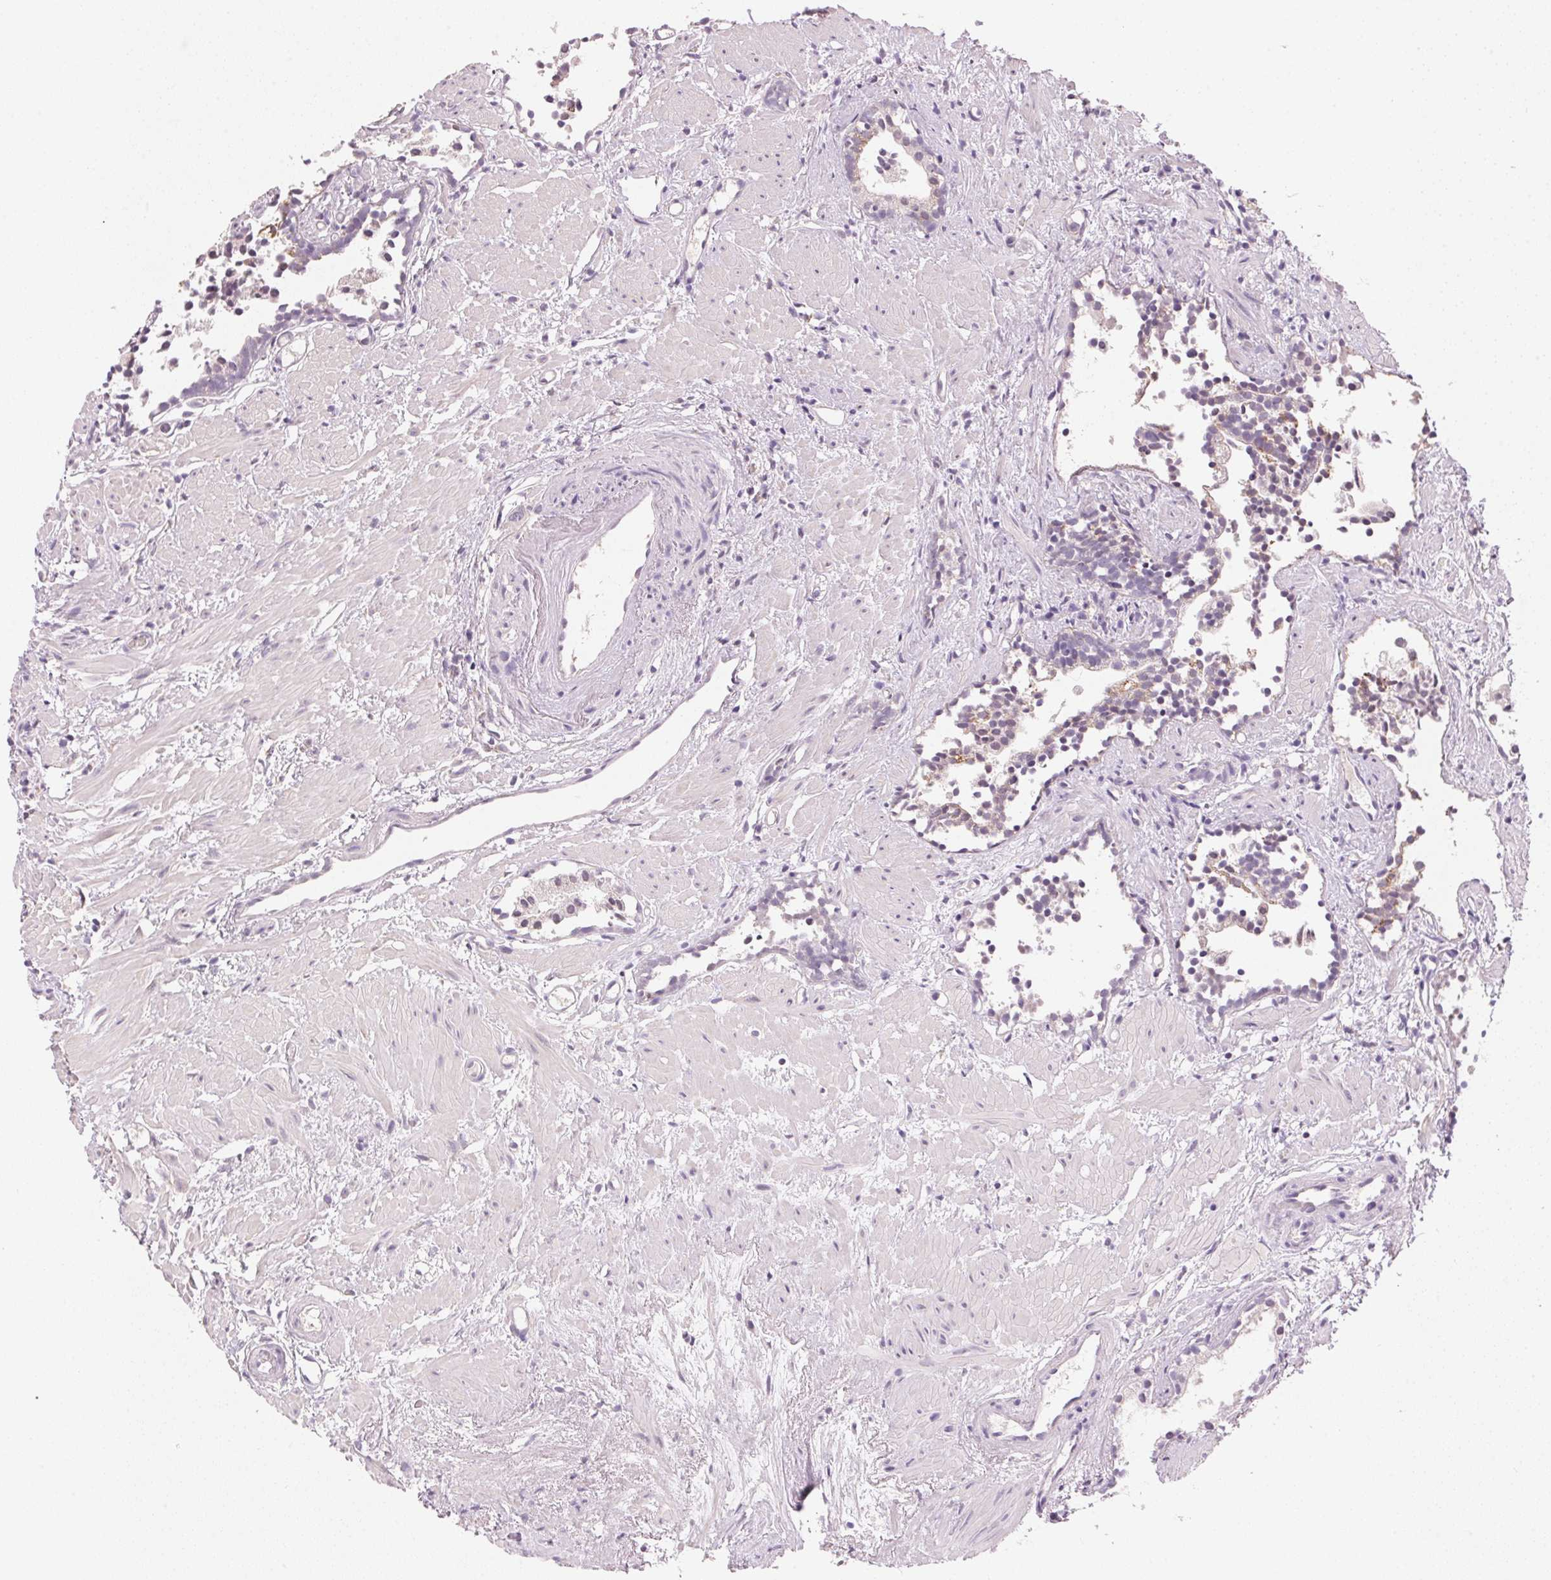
{"staining": {"intensity": "negative", "quantity": "none", "location": "none"}, "tissue": "prostate cancer", "cell_type": "Tumor cells", "image_type": "cancer", "snomed": [{"axis": "morphology", "description": "Adenocarcinoma, High grade"}, {"axis": "topography", "description": "Prostate"}], "caption": "The immunohistochemistry image has no significant staining in tumor cells of prostate adenocarcinoma (high-grade) tissue.", "gene": "CYP11B1", "patient": {"sex": "male", "age": 83}}